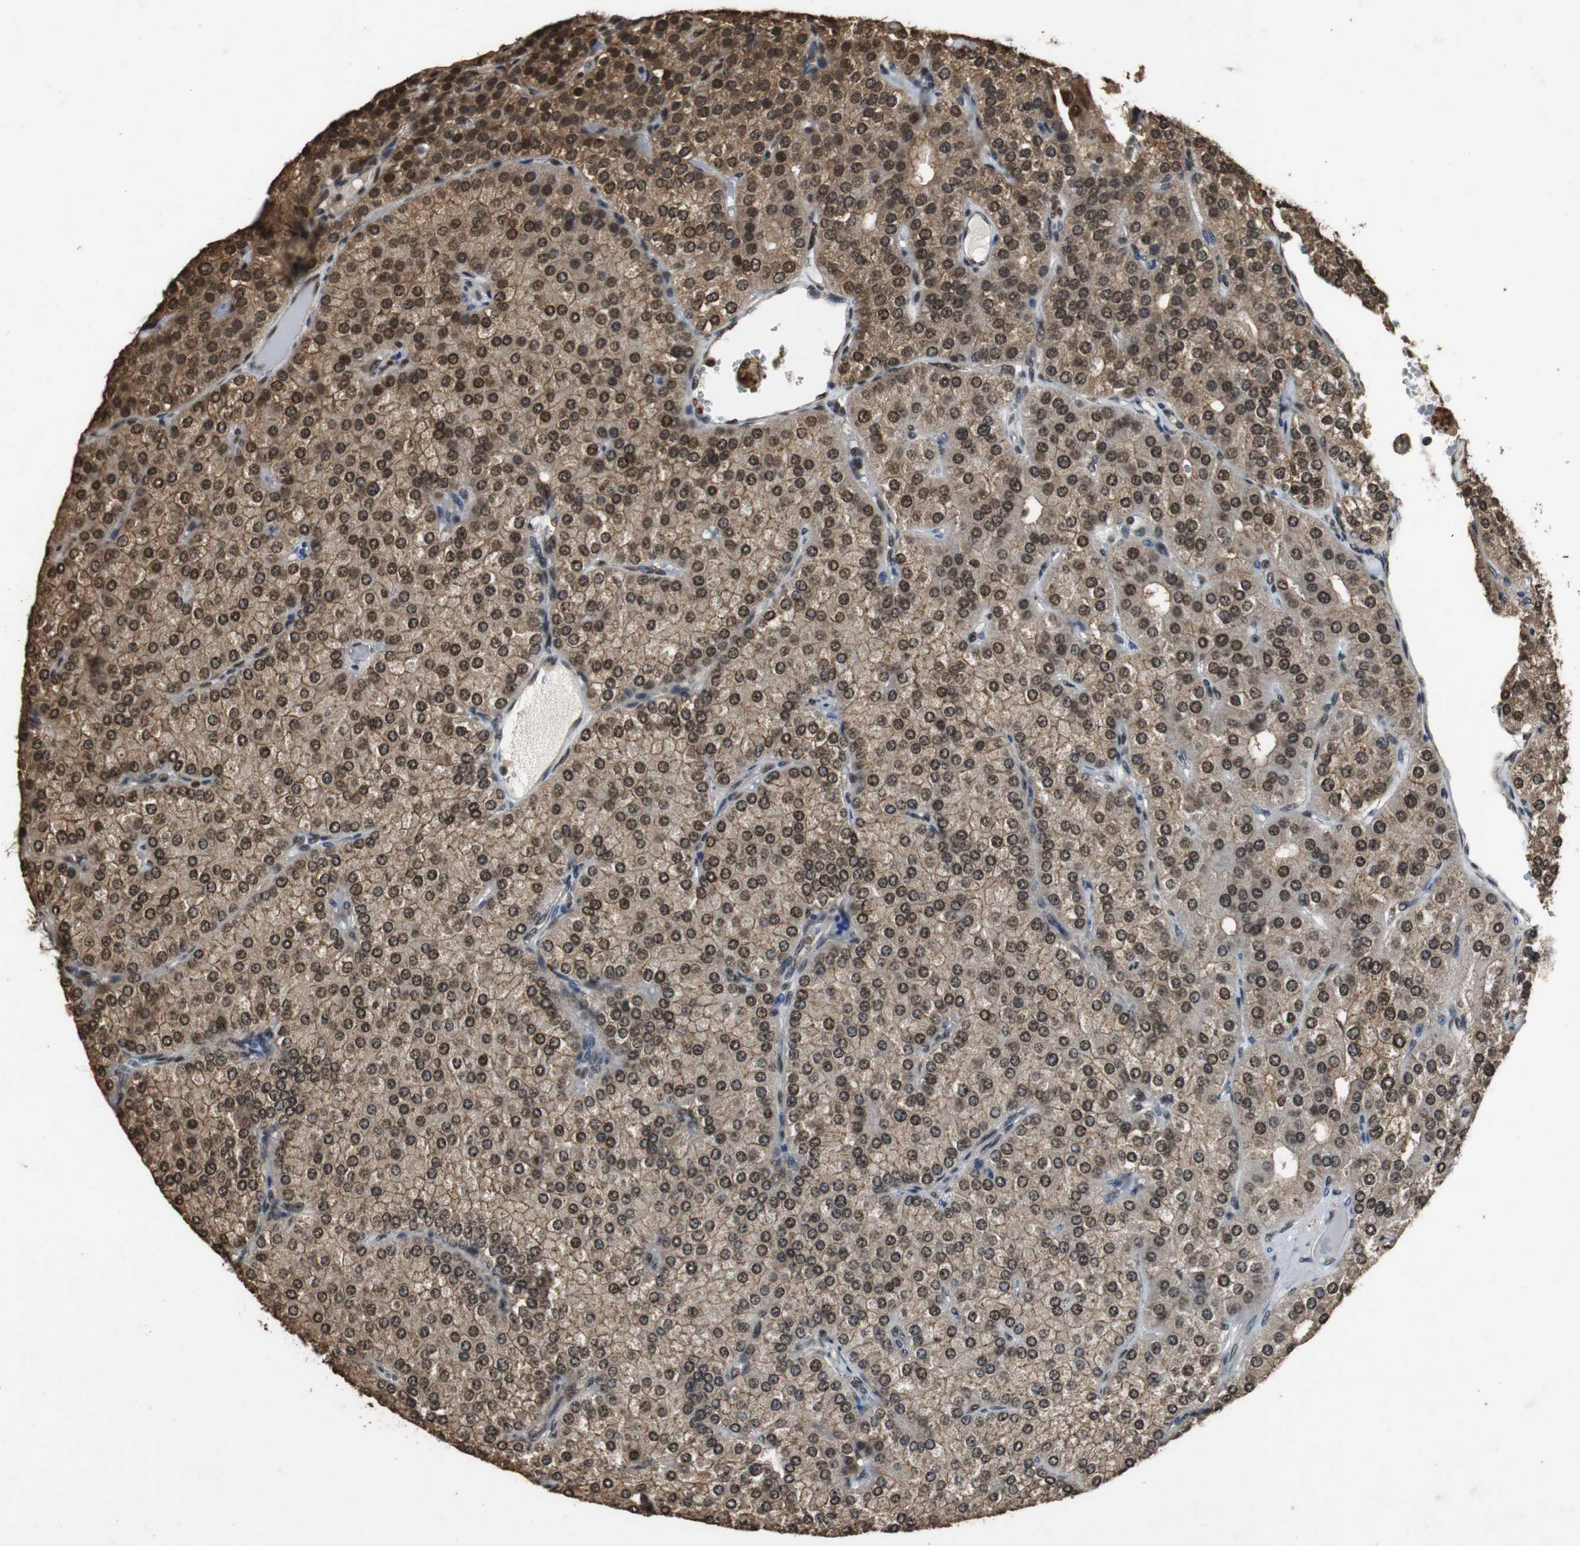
{"staining": {"intensity": "strong", "quantity": ">75%", "location": "cytoplasmic/membranous,nuclear"}, "tissue": "parathyroid gland", "cell_type": "Glandular cells", "image_type": "normal", "snomed": [{"axis": "morphology", "description": "Normal tissue, NOS"}, {"axis": "morphology", "description": "Adenoma, NOS"}, {"axis": "topography", "description": "Parathyroid gland"}], "caption": "A brown stain shows strong cytoplasmic/membranous,nuclear expression of a protein in glandular cells of unremarkable human parathyroid gland. The staining was performed using DAB to visualize the protein expression in brown, while the nuclei were stained in blue with hematoxylin (Magnification: 20x).", "gene": "ZNF18", "patient": {"sex": "female", "age": 86}}